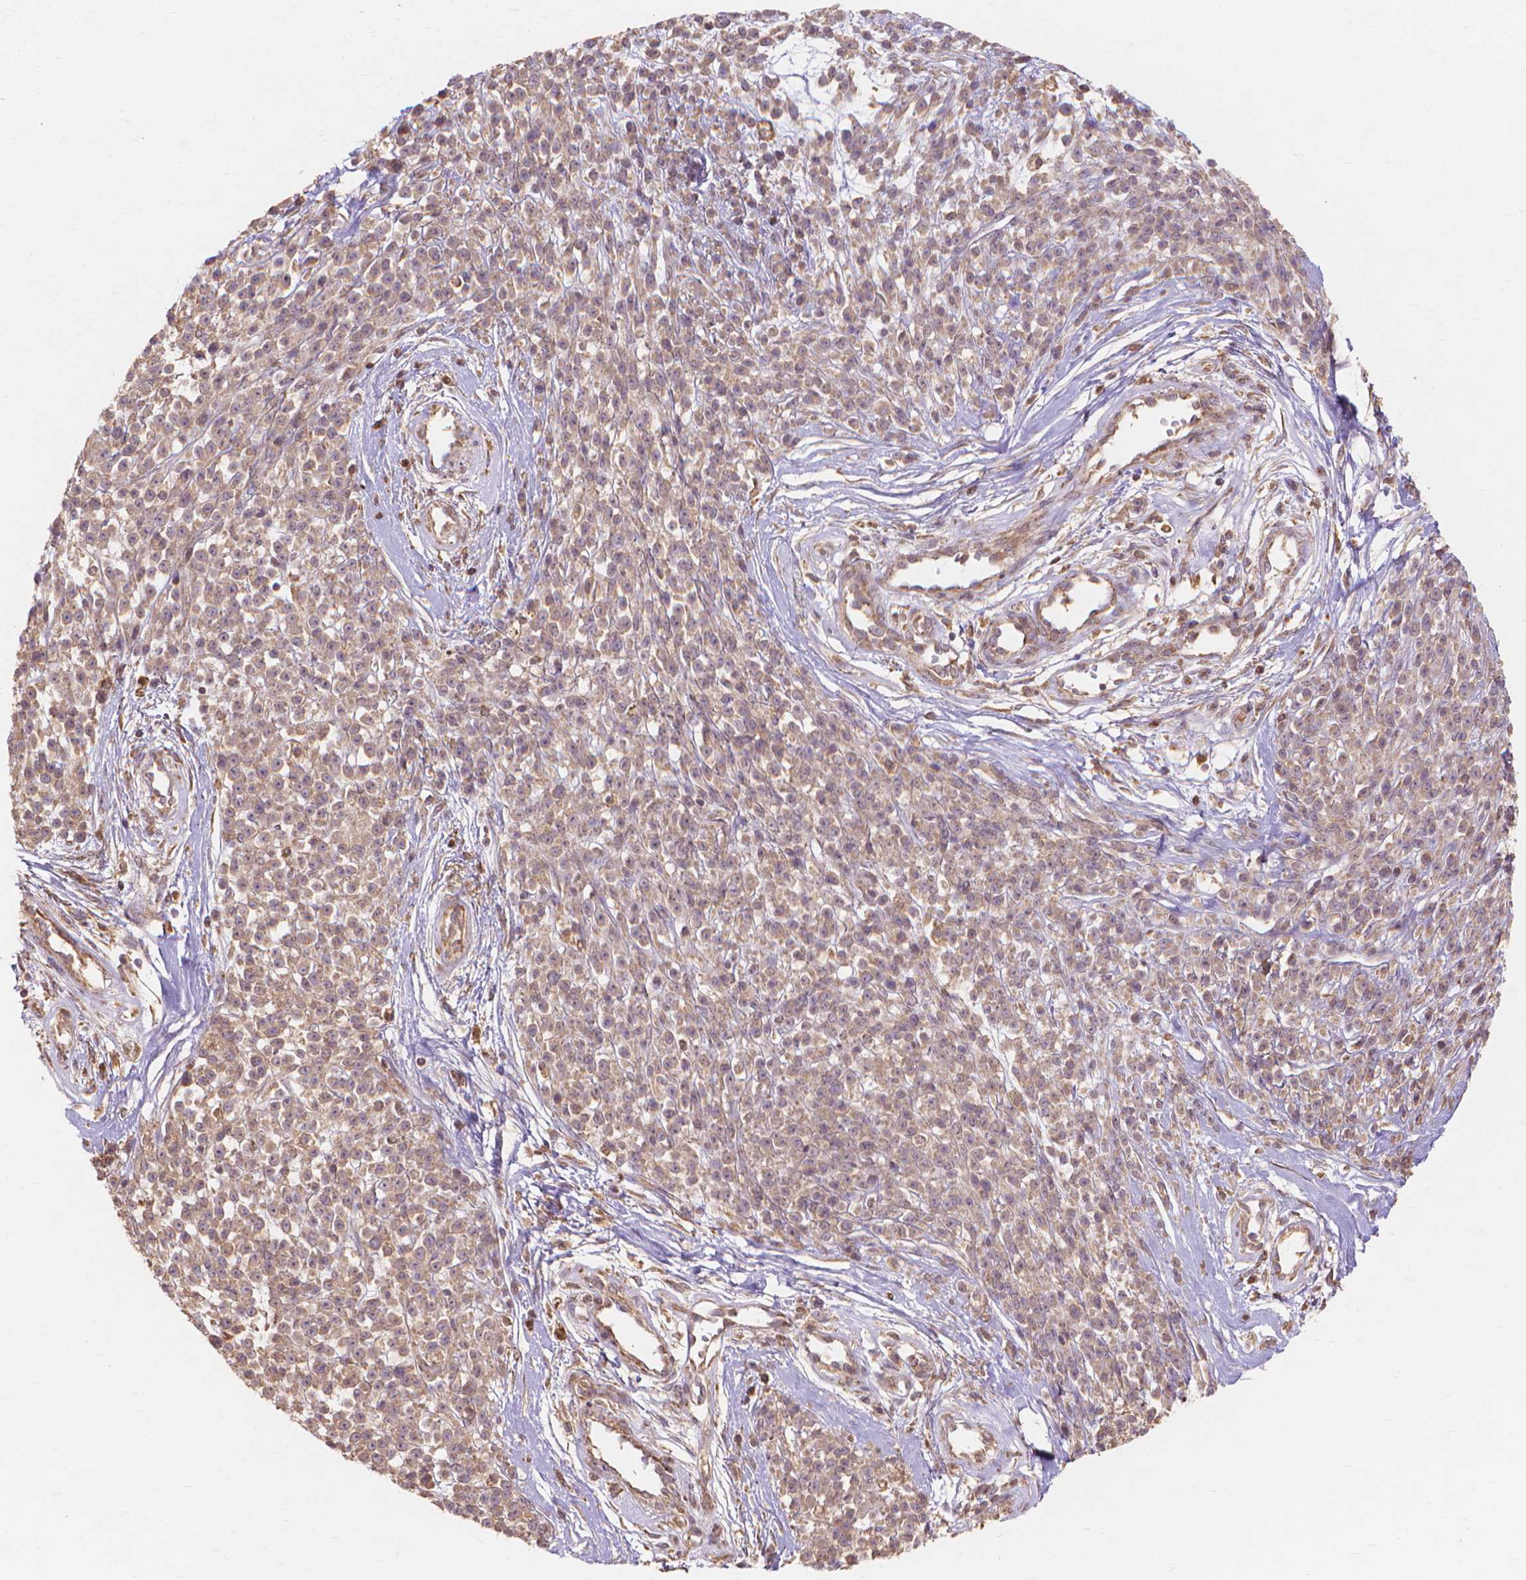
{"staining": {"intensity": "weak", "quantity": ">75%", "location": "cytoplasmic/membranous"}, "tissue": "melanoma", "cell_type": "Tumor cells", "image_type": "cancer", "snomed": [{"axis": "morphology", "description": "Malignant melanoma, NOS"}, {"axis": "topography", "description": "Skin"}, {"axis": "topography", "description": "Skin of trunk"}], "caption": "Human melanoma stained for a protein (brown) reveals weak cytoplasmic/membranous positive staining in about >75% of tumor cells.", "gene": "TAB2", "patient": {"sex": "male", "age": 74}}